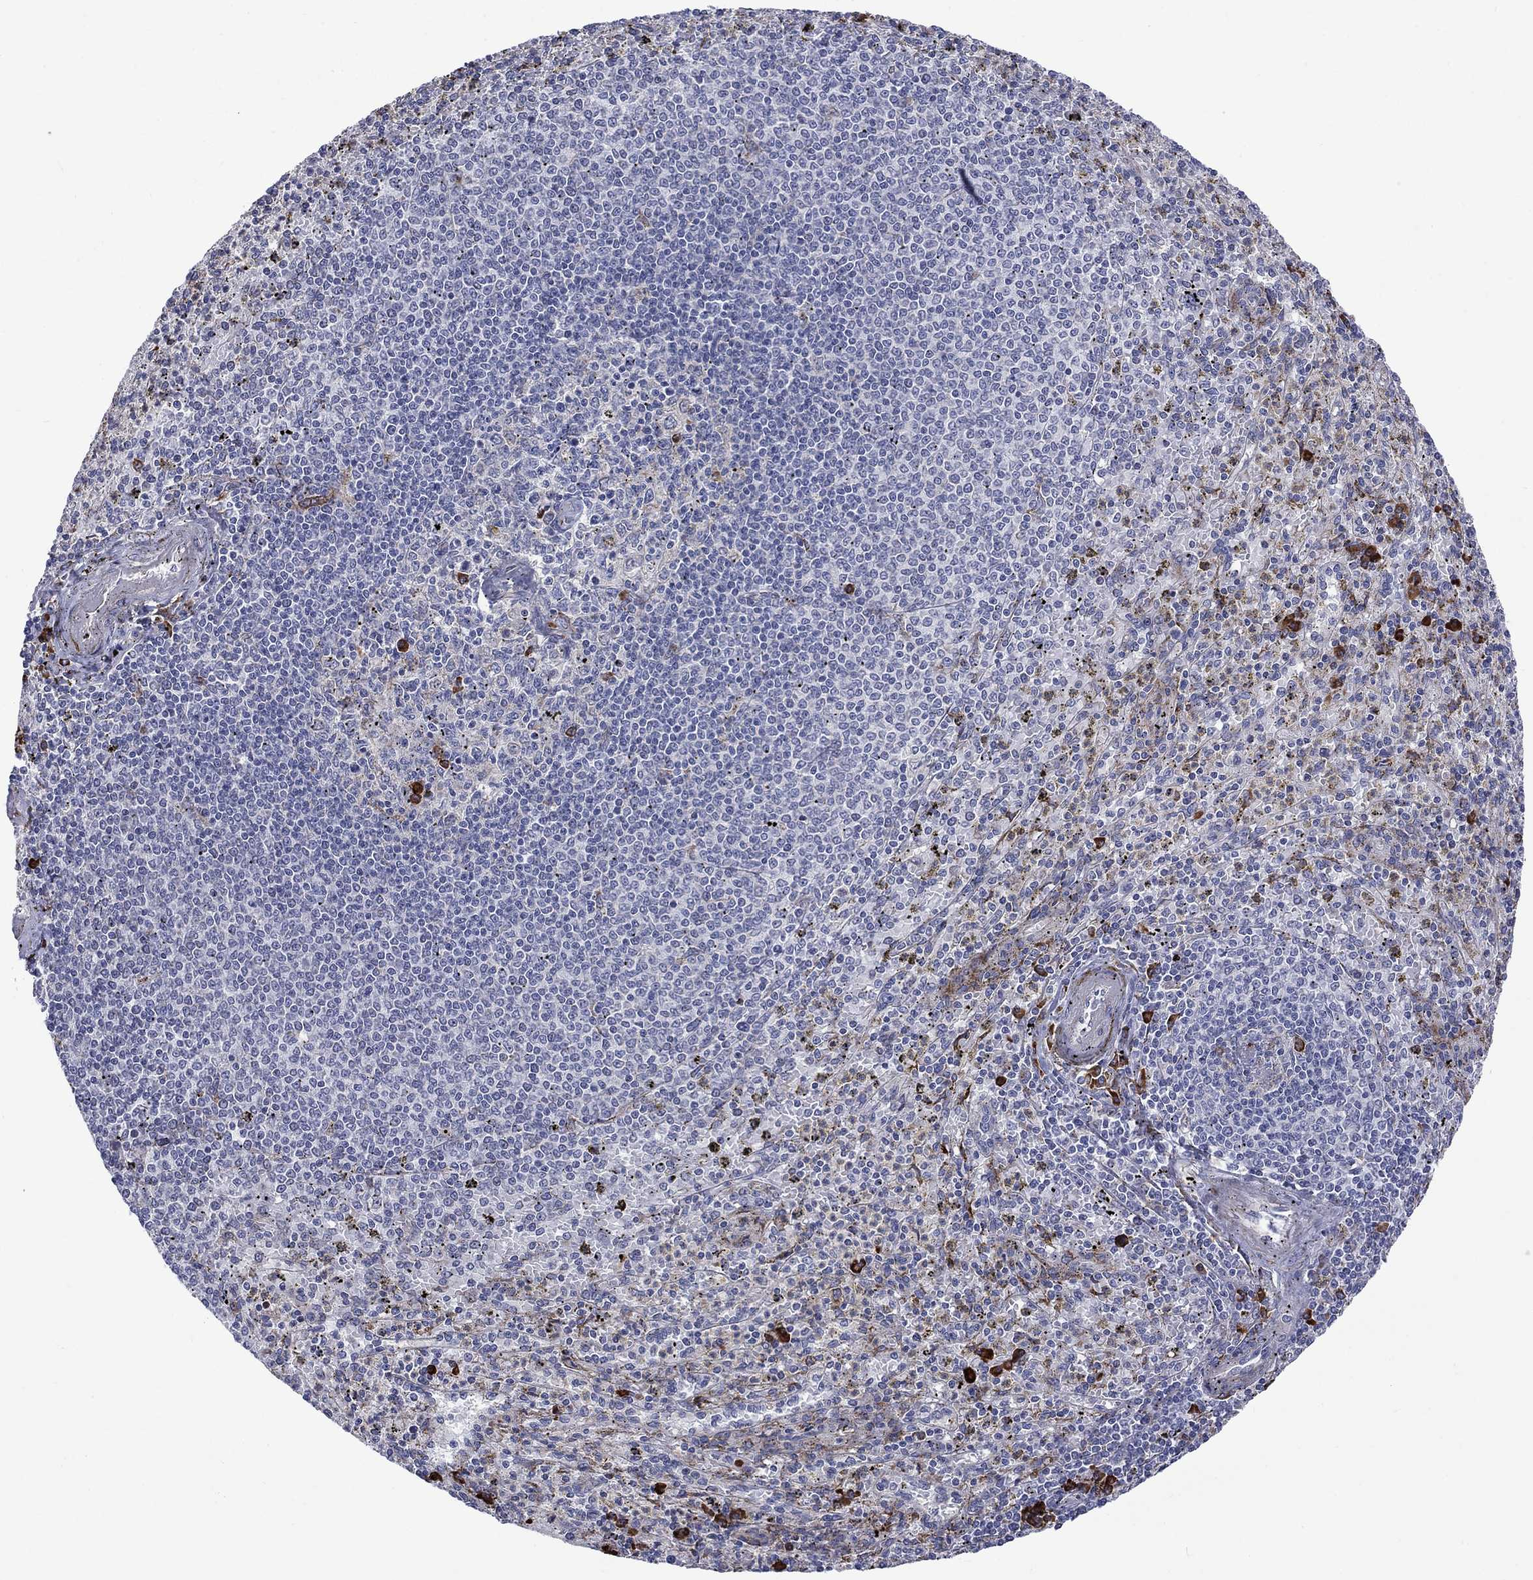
{"staining": {"intensity": "strong", "quantity": "<25%", "location": "cytoplasmic/membranous"}, "tissue": "spleen", "cell_type": "Cells in red pulp", "image_type": "normal", "snomed": [{"axis": "morphology", "description": "Normal tissue, NOS"}, {"axis": "topography", "description": "Spleen"}], "caption": "This histopathology image reveals IHC staining of normal human spleen, with medium strong cytoplasmic/membranous staining in approximately <25% of cells in red pulp.", "gene": "ASNS", "patient": {"sex": "male", "age": 60}}